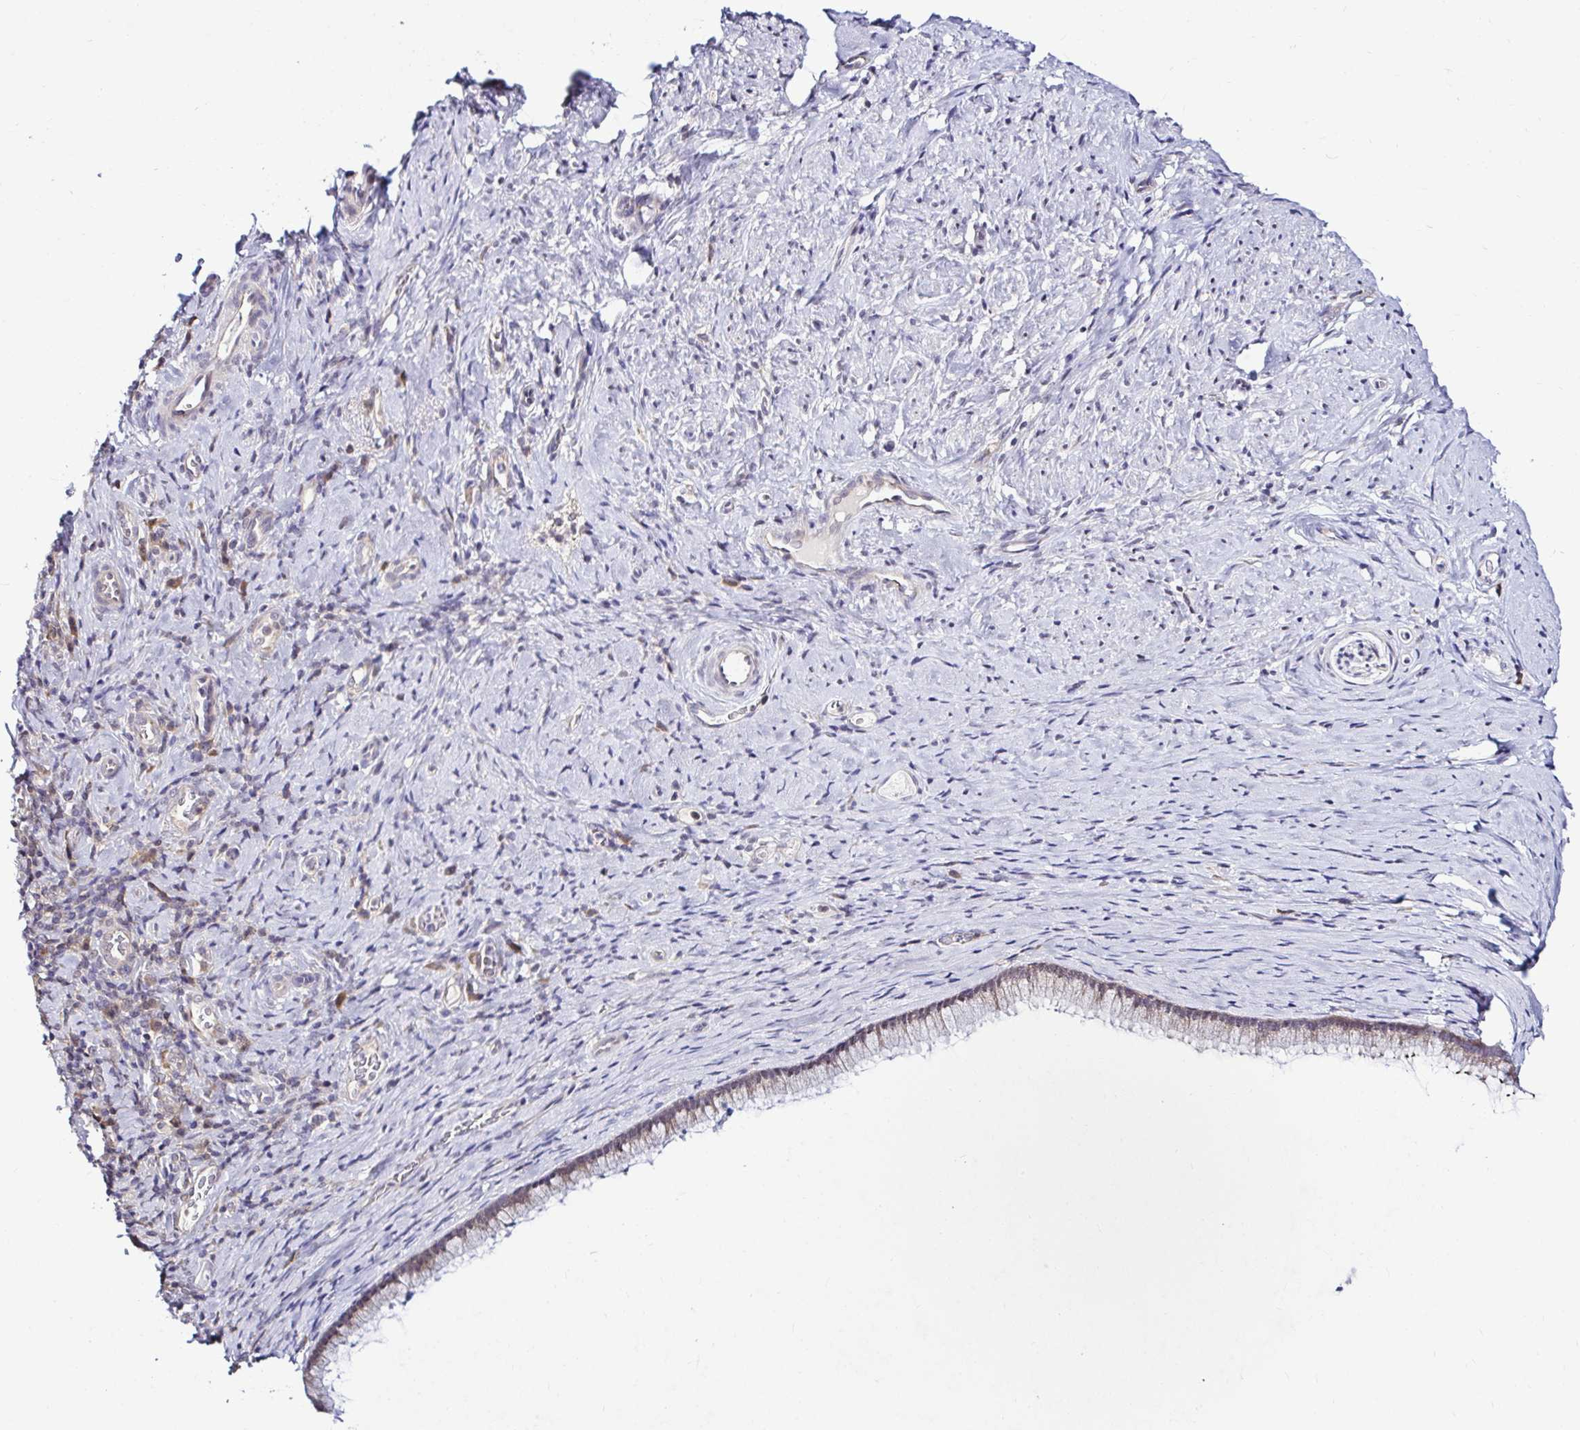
{"staining": {"intensity": "weak", "quantity": "25%-75%", "location": "cytoplasmic/membranous"}, "tissue": "cervical cancer", "cell_type": "Tumor cells", "image_type": "cancer", "snomed": [{"axis": "morphology", "description": "Normal tissue, NOS"}, {"axis": "morphology", "description": "Squamous cell carcinoma, NOS"}, {"axis": "topography", "description": "Vagina"}, {"axis": "topography", "description": "Cervix"}], "caption": "Immunohistochemical staining of cervical cancer (squamous cell carcinoma) exhibits weak cytoplasmic/membranous protein expression in approximately 25%-75% of tumor cells. The staining was performed using DAB (3,3'-diaminobenzidine) to visualize the protein expression in brown, while the nuclei were stained in blue with hematoxylin (Magnification: 20x).", "gene": "PSMD3", "patient": {"sex": "female", "age": 45}}